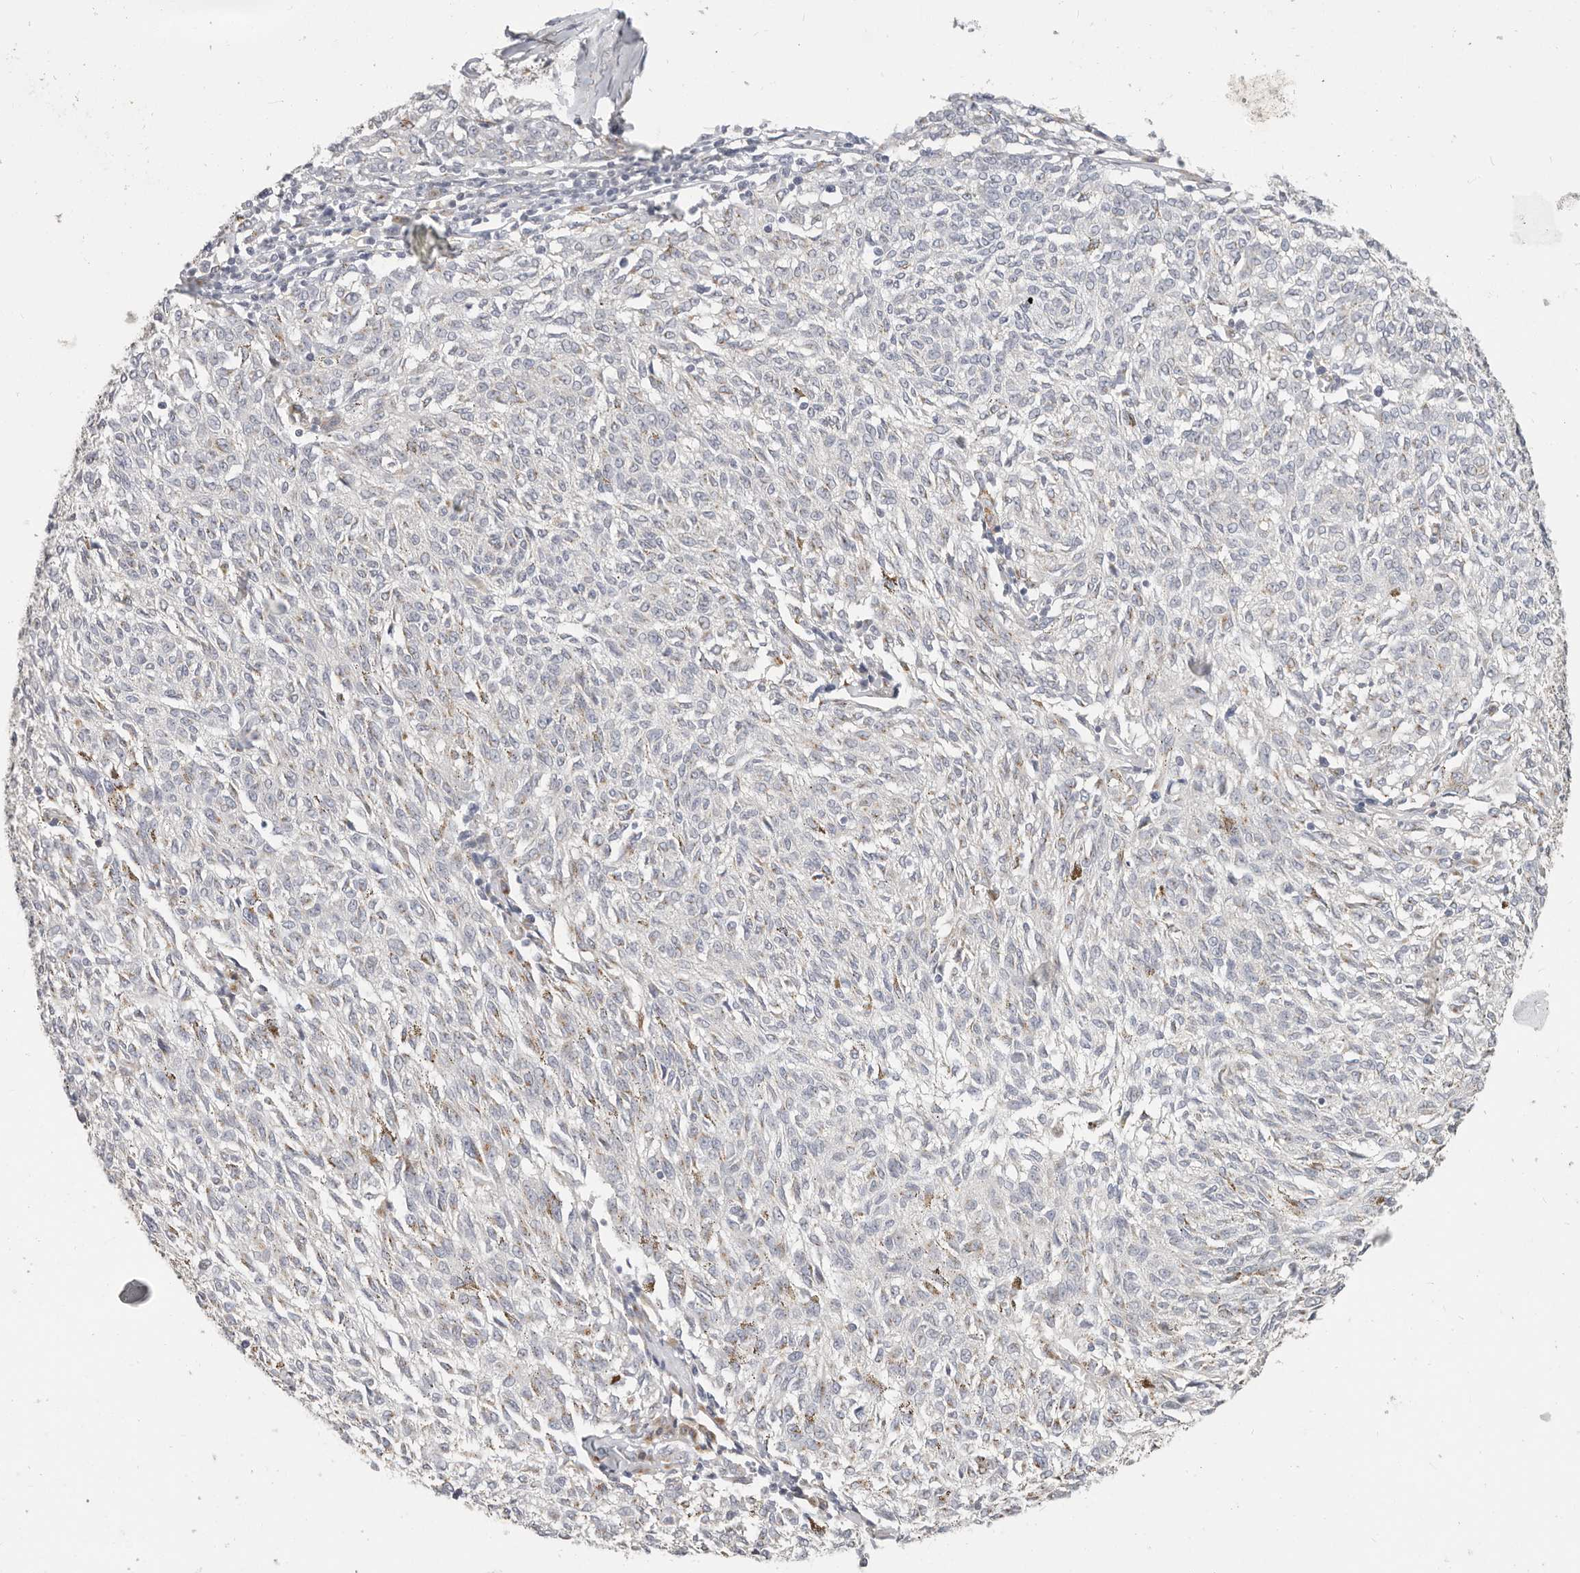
{"staining": {"intensity": "weak", "quantity": "<25%", "location": "cytoplasmic/membranous"}, "tissue": "melanoma", "cell_type": "Tumor cells", "image_type": "cancer", "snomed": [{"axis": "morphology", "description": "Malignant melanoma, NOS"}, {"axis": "topography", "description": "Skin"}], "caption": "An immunohistochemistry image of malignant melanoma is shown. There is no staining in tumor cells of malignant melanoma. (Immunohistochemistry, brightfield microscopy, high magnification).", "gene": "RABAC1", "patient": {"sex": "female", "age": 72}}